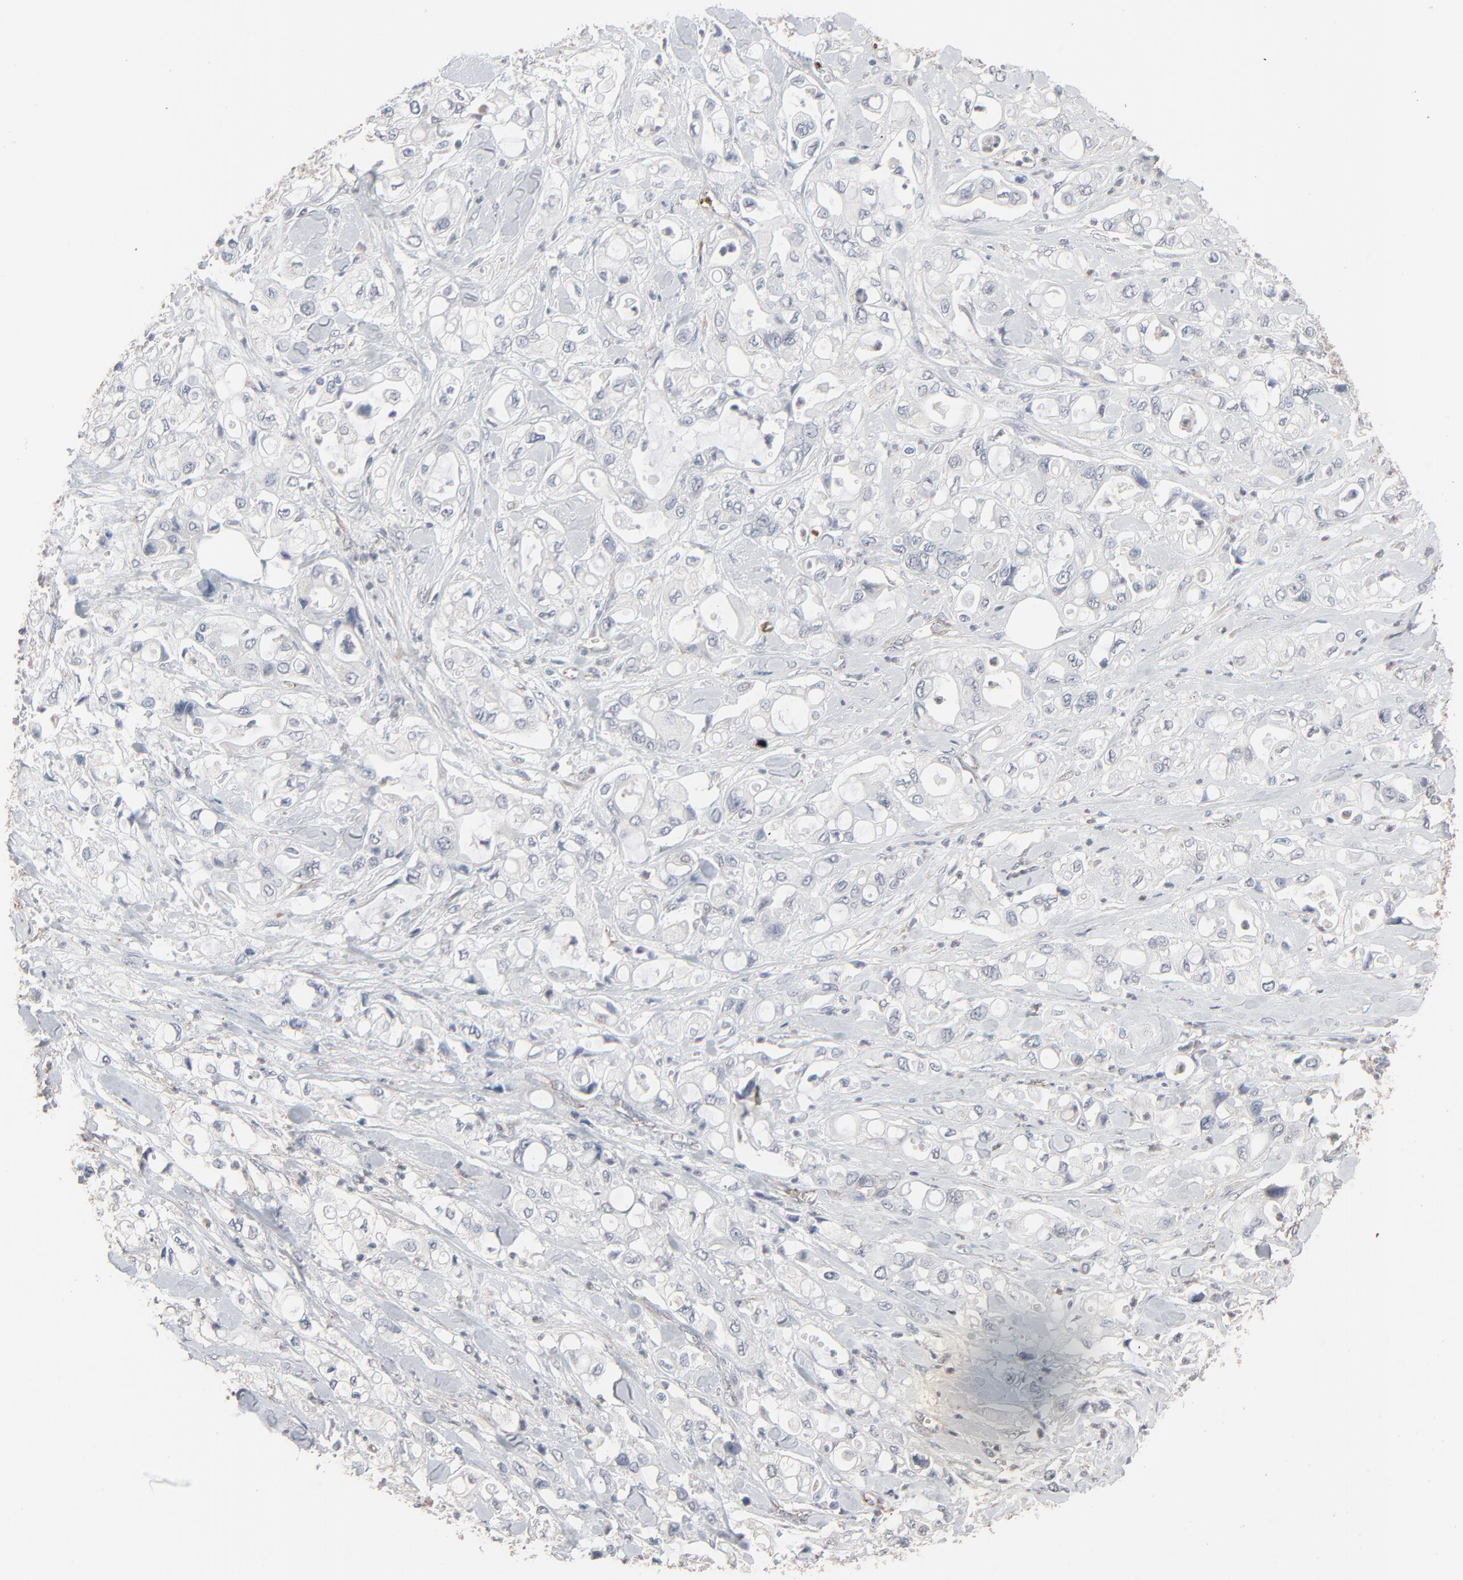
{"staining": {"intensity": "negative", "quantity": "none", "location": "none"}, "tissue": "pancreatic cancer", "cell_type": "Tumor cells", "image_type": "cancer", "snomed": [{"axis": "morphology", "description": "Adenocarcinoma, NOS"}, {"axis": "topography", "description": "Pancreas"}], "caption": "The image exhibits no staining of tumor cells in pancreatic cancer.", "gene": "JAM3", "patient": {"sex": "male", "age": 70}}